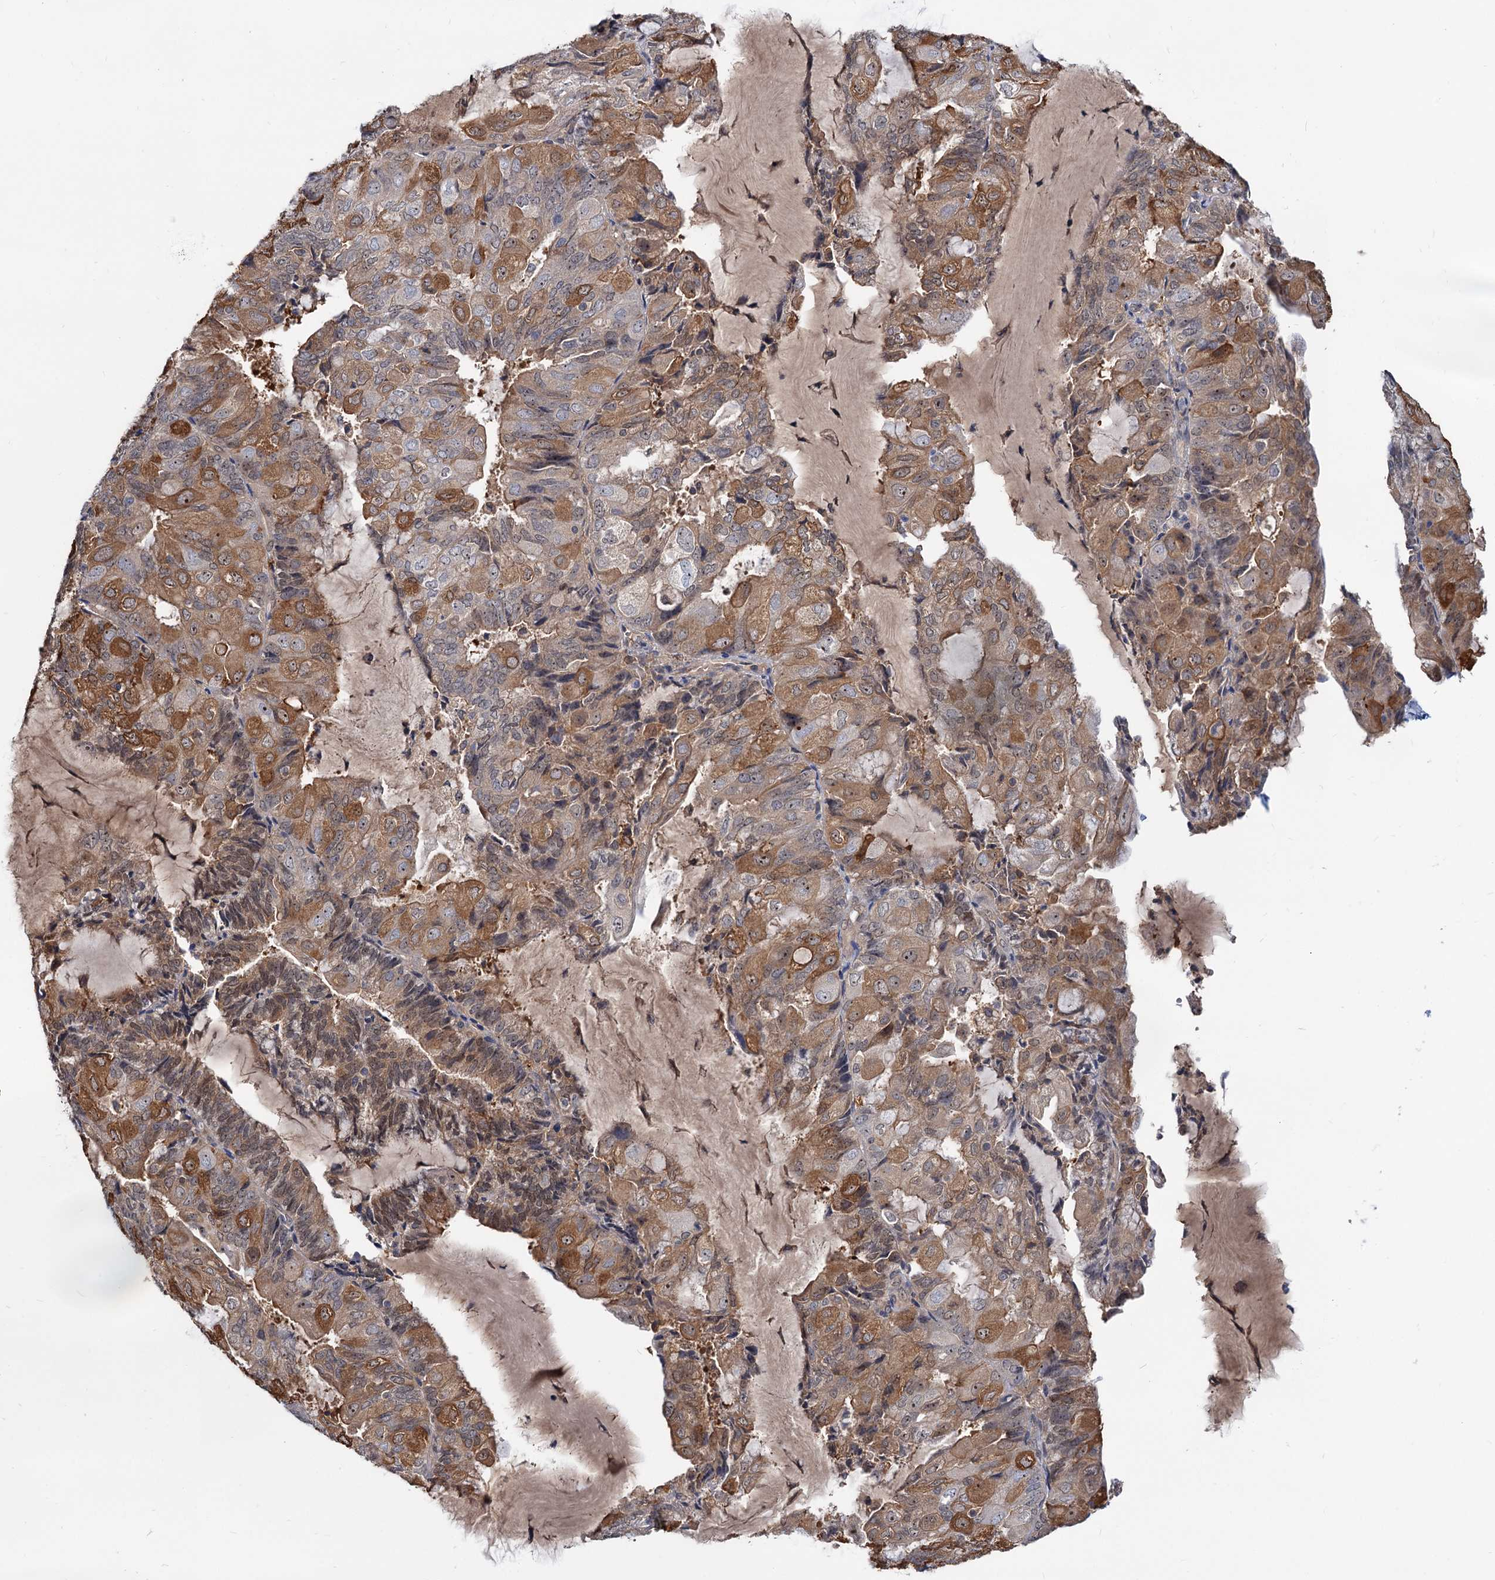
{"staining": {"intensity": "moderate", "quantity": "25%-75%", "location": "cytoplasmic/membranous,nuclear"}, "tissue": "endometrial cancer", "cell_type": "Tumor cells", "image_type": "cancer", "snomed": [{"axis": "morphology", "description": "Adenocarcinoma, NOS"}, {"axis": "topography", "description": "Endometrium"}], "caption": "Immunohistochemical staining of adenocarcinoma (endometrial) demonstrates medium levels of moderate cytoplasmic/membranous and nuclear protein positivity in about 25%-75% of tumor cells.", "gene": "SNX15", "patient": {"sex": "female", "age": 81}}